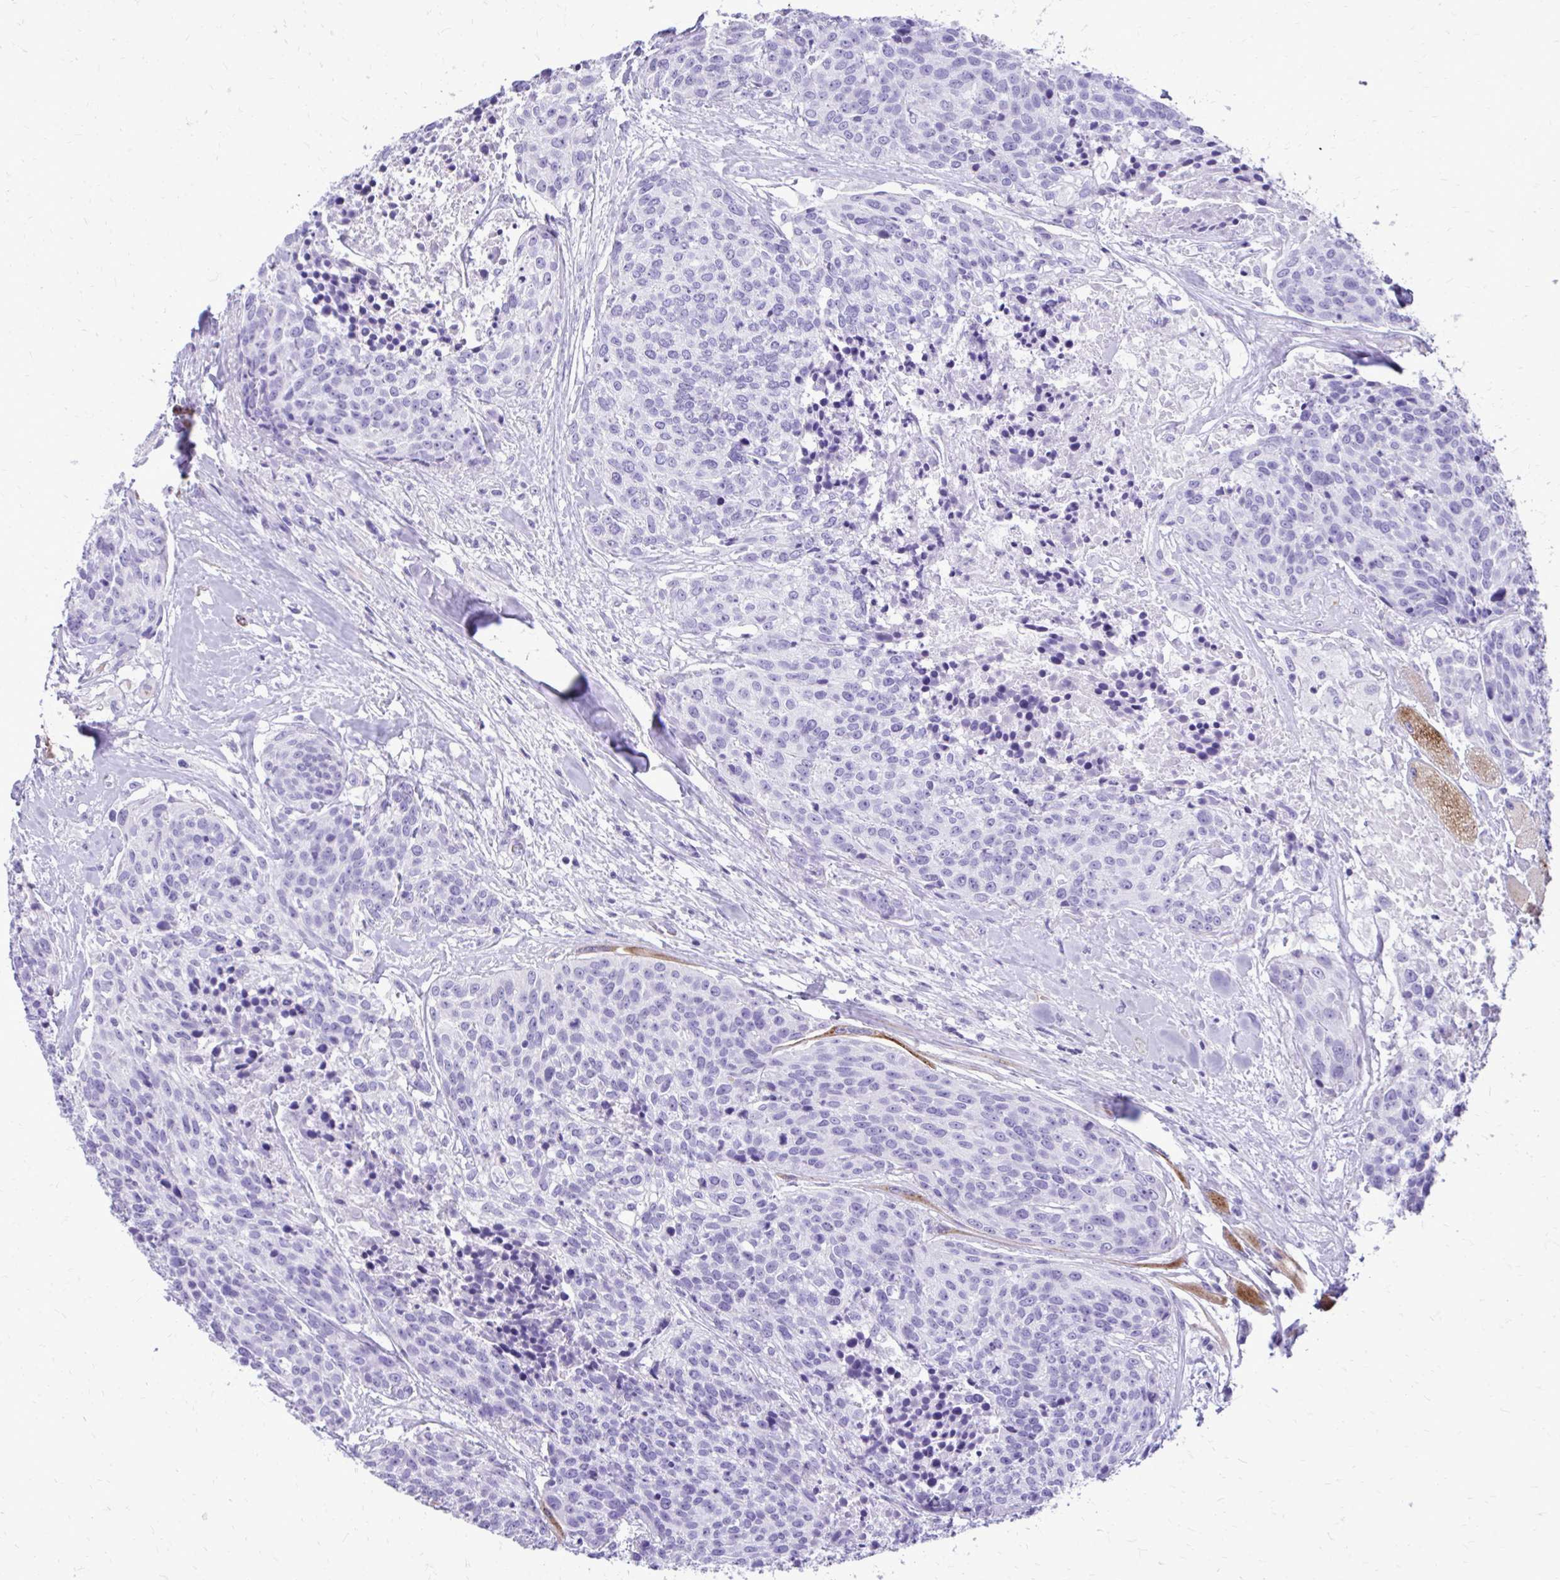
{"staining": {"intensity": "negative", "quantity": "none", "location": "none"}, "tissue": "head and neck cancer", "cell_type": "Tumor cells", "image_type": "cancer", "snomed": [{"axis": "morphology", "description": "Squamous cell carcinoma, NOS"}, {"axis": "topography", "description": "Oral tissue"}, {"axis": "topography", "description": "Head-Neck"}], "caption": "Protein analysis of head and neck cancer (squamous cell carcinoma) shows no significant expression in tumor cells.", "gene": "PELI3", "patient": {"sex": "male", "age": 64}}